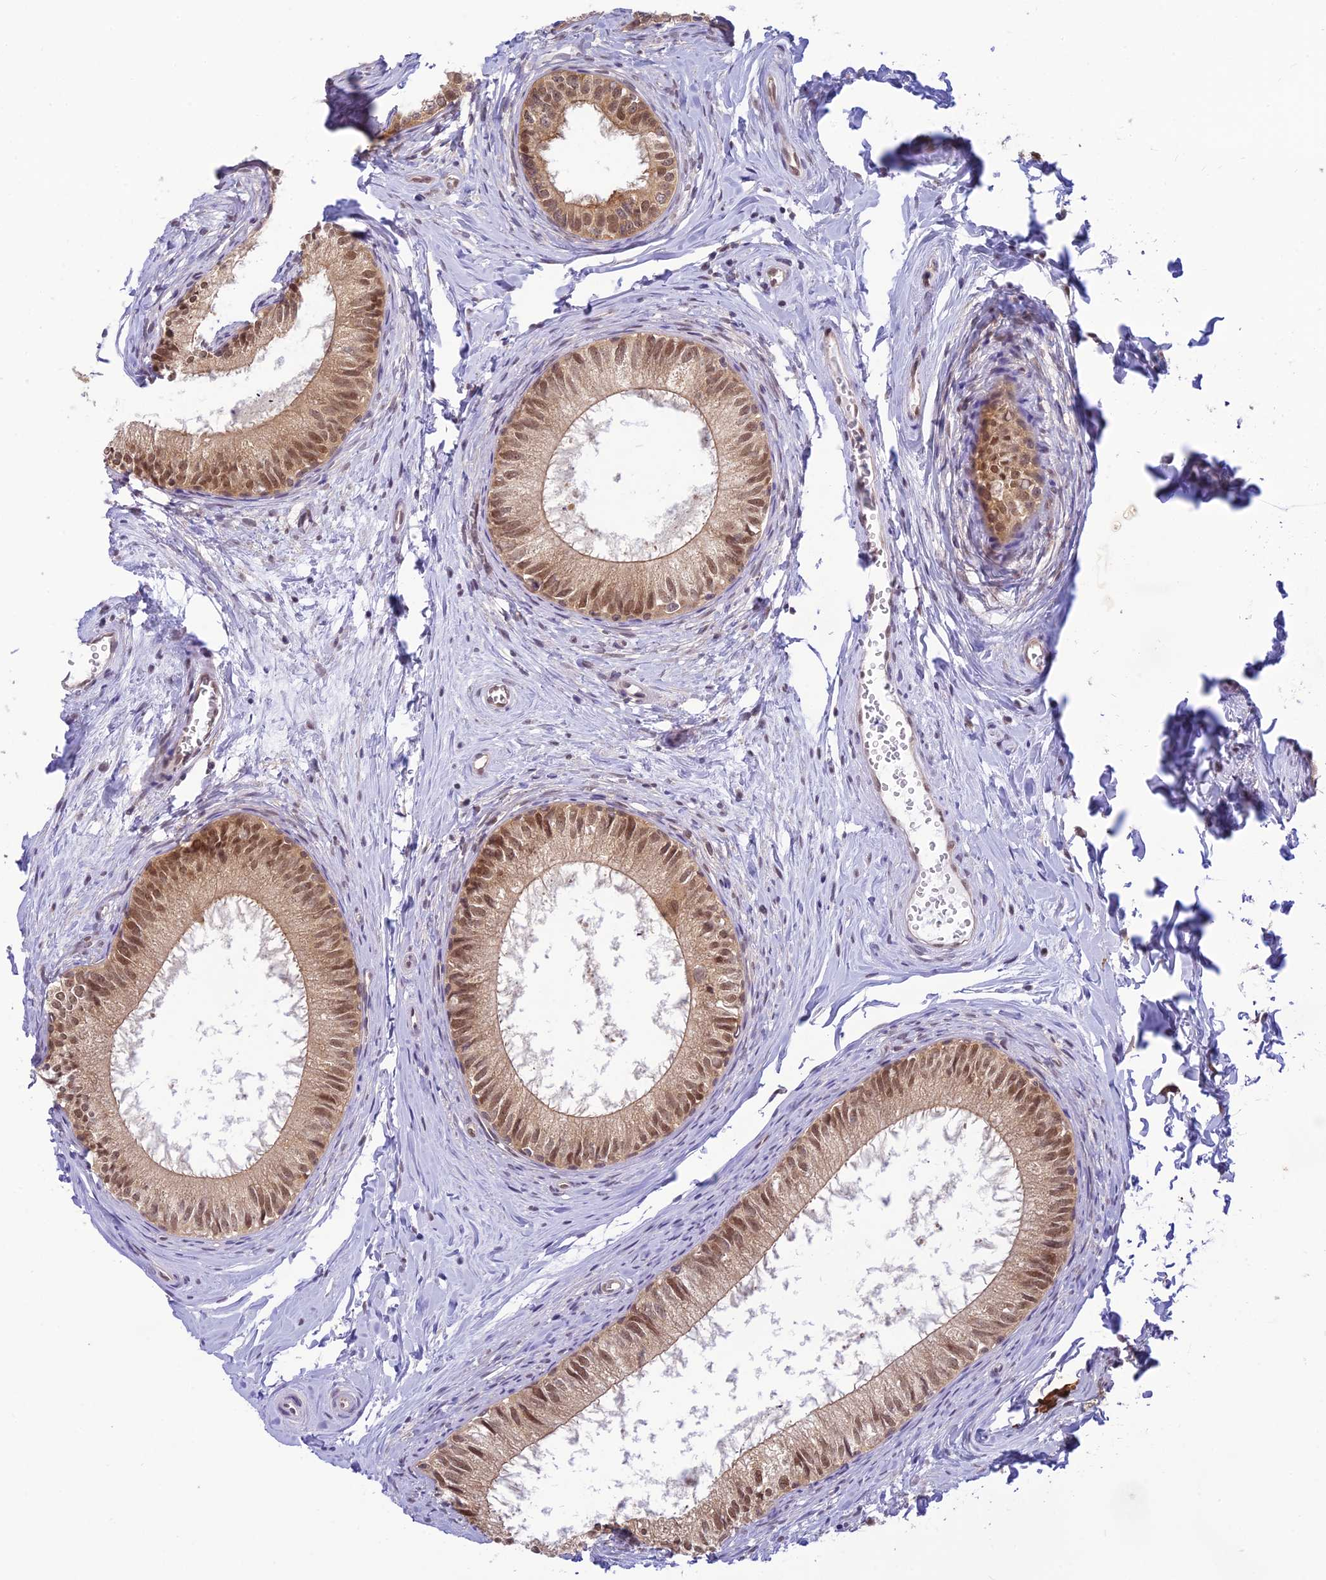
{"staining": {"intensity": "moderate", "quantity": ">75%", "location": "cytoplasmic/membranous,nuclear"}, "tissue": "epididymis", "cell_type": "Glandular cells", "image_type": "normal", "snomed": [{"axis": "morphology", "description": "Normal tissue, NOS"}, {"axis": "topography", "description": "Epididymis"}], "caption": "DAB (3,3'-diaminobenzidine) immunohistochemical staining of unremarkable human epididymis displays moderate cytoplasmic/membranous,nuclear protein positivity in approximately >75% of glandular cells.", "gene": "SKIC8", "patient": {"sex": "male", "age": 34}}